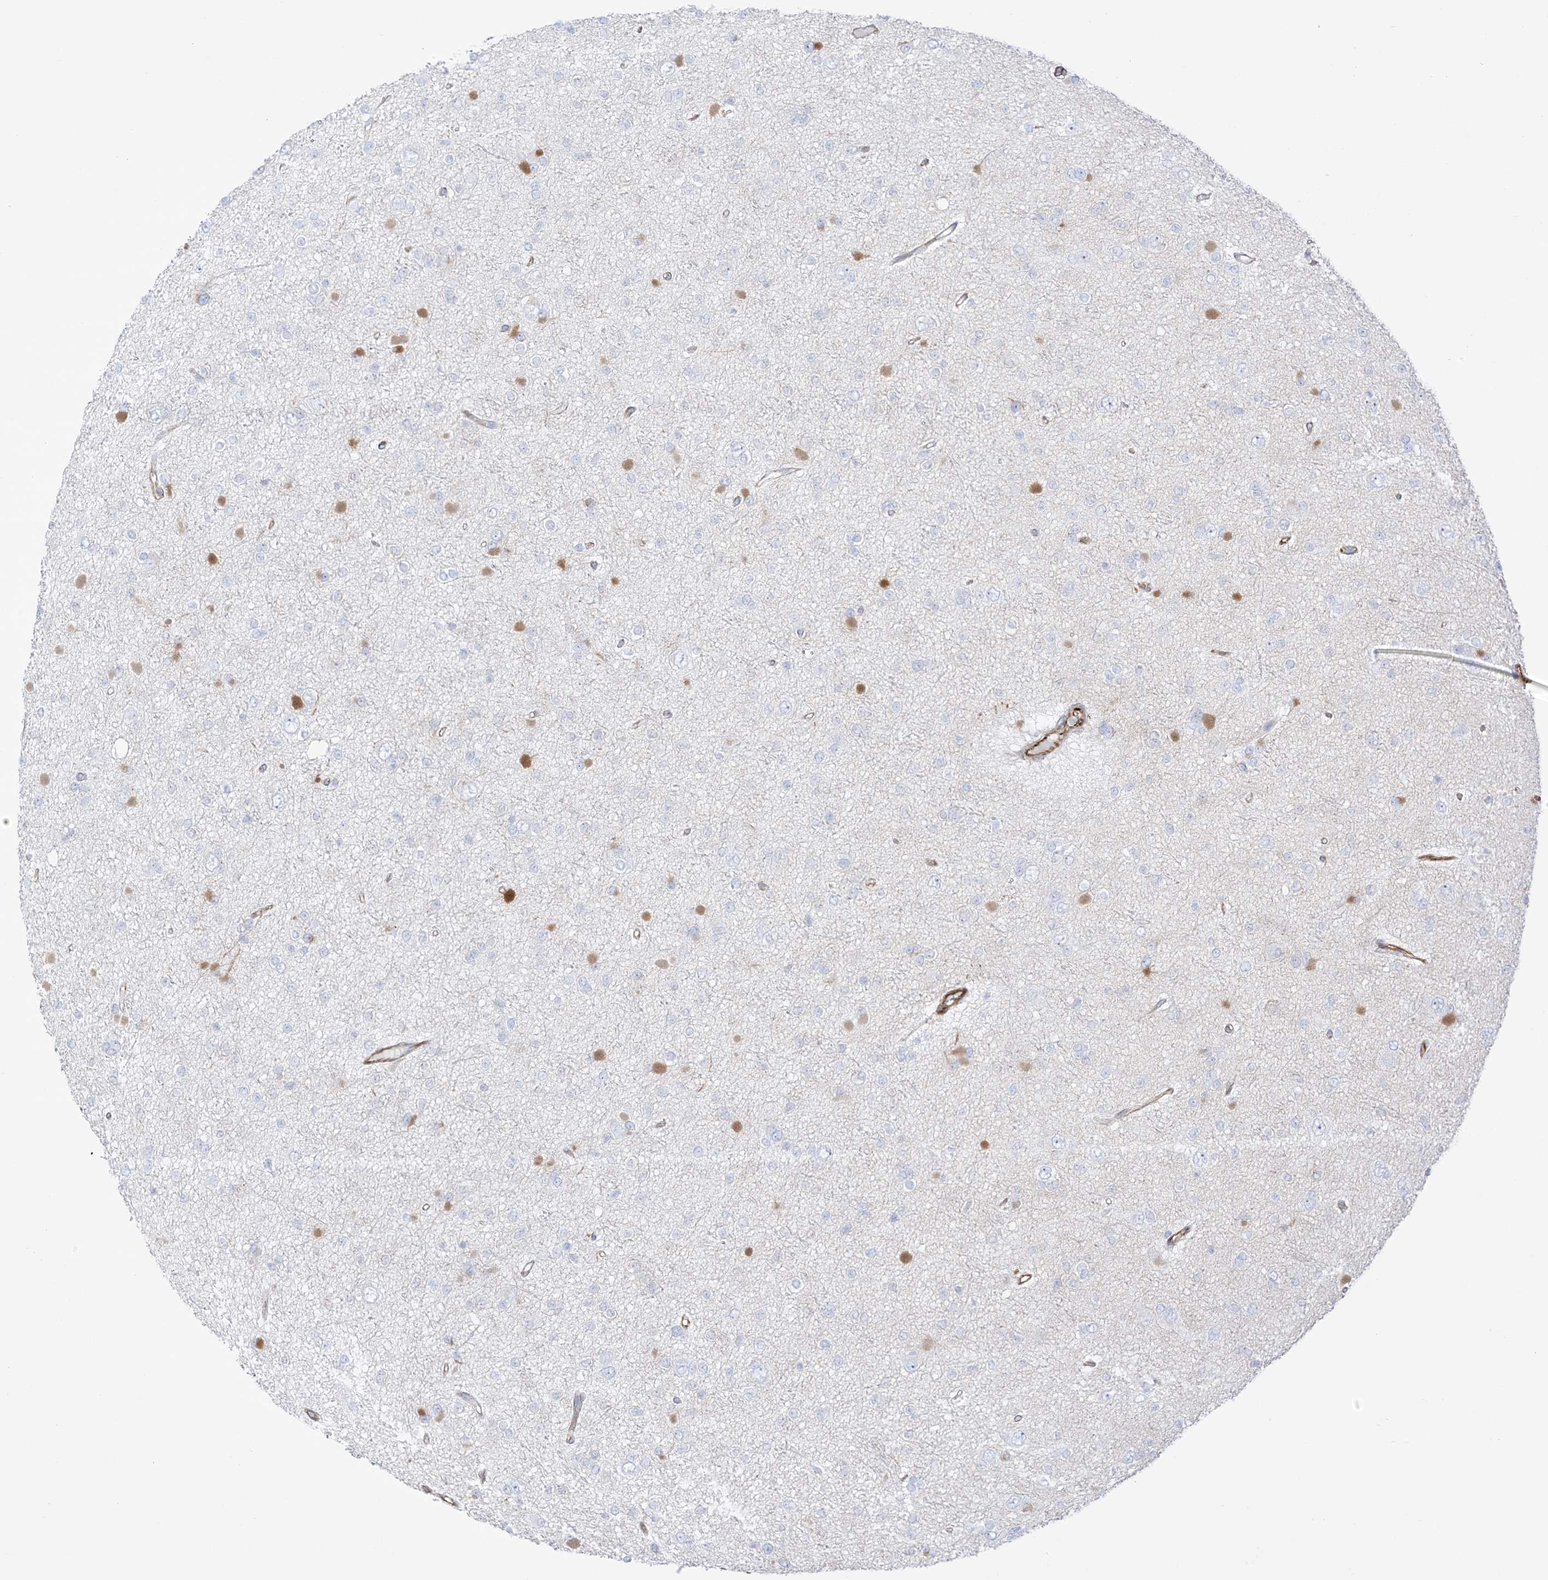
{"staining": {"intensity": "negative", "quantity": "none", "location": "none"}, "tissue": "glioma", "cell_type": "Tumor cells", "image_type": "cancer", "snomed": [{"axis": "morphology", "description": "Glioma, malignant, Low grade"}, {"axis": "topography", "description": "Brain"}], "caption": "Tumor cells are negative for brown protein staining in malignant glioma (low-grade).", "gene": "PID1", "patient": {"sex": "female", "age": 22}}